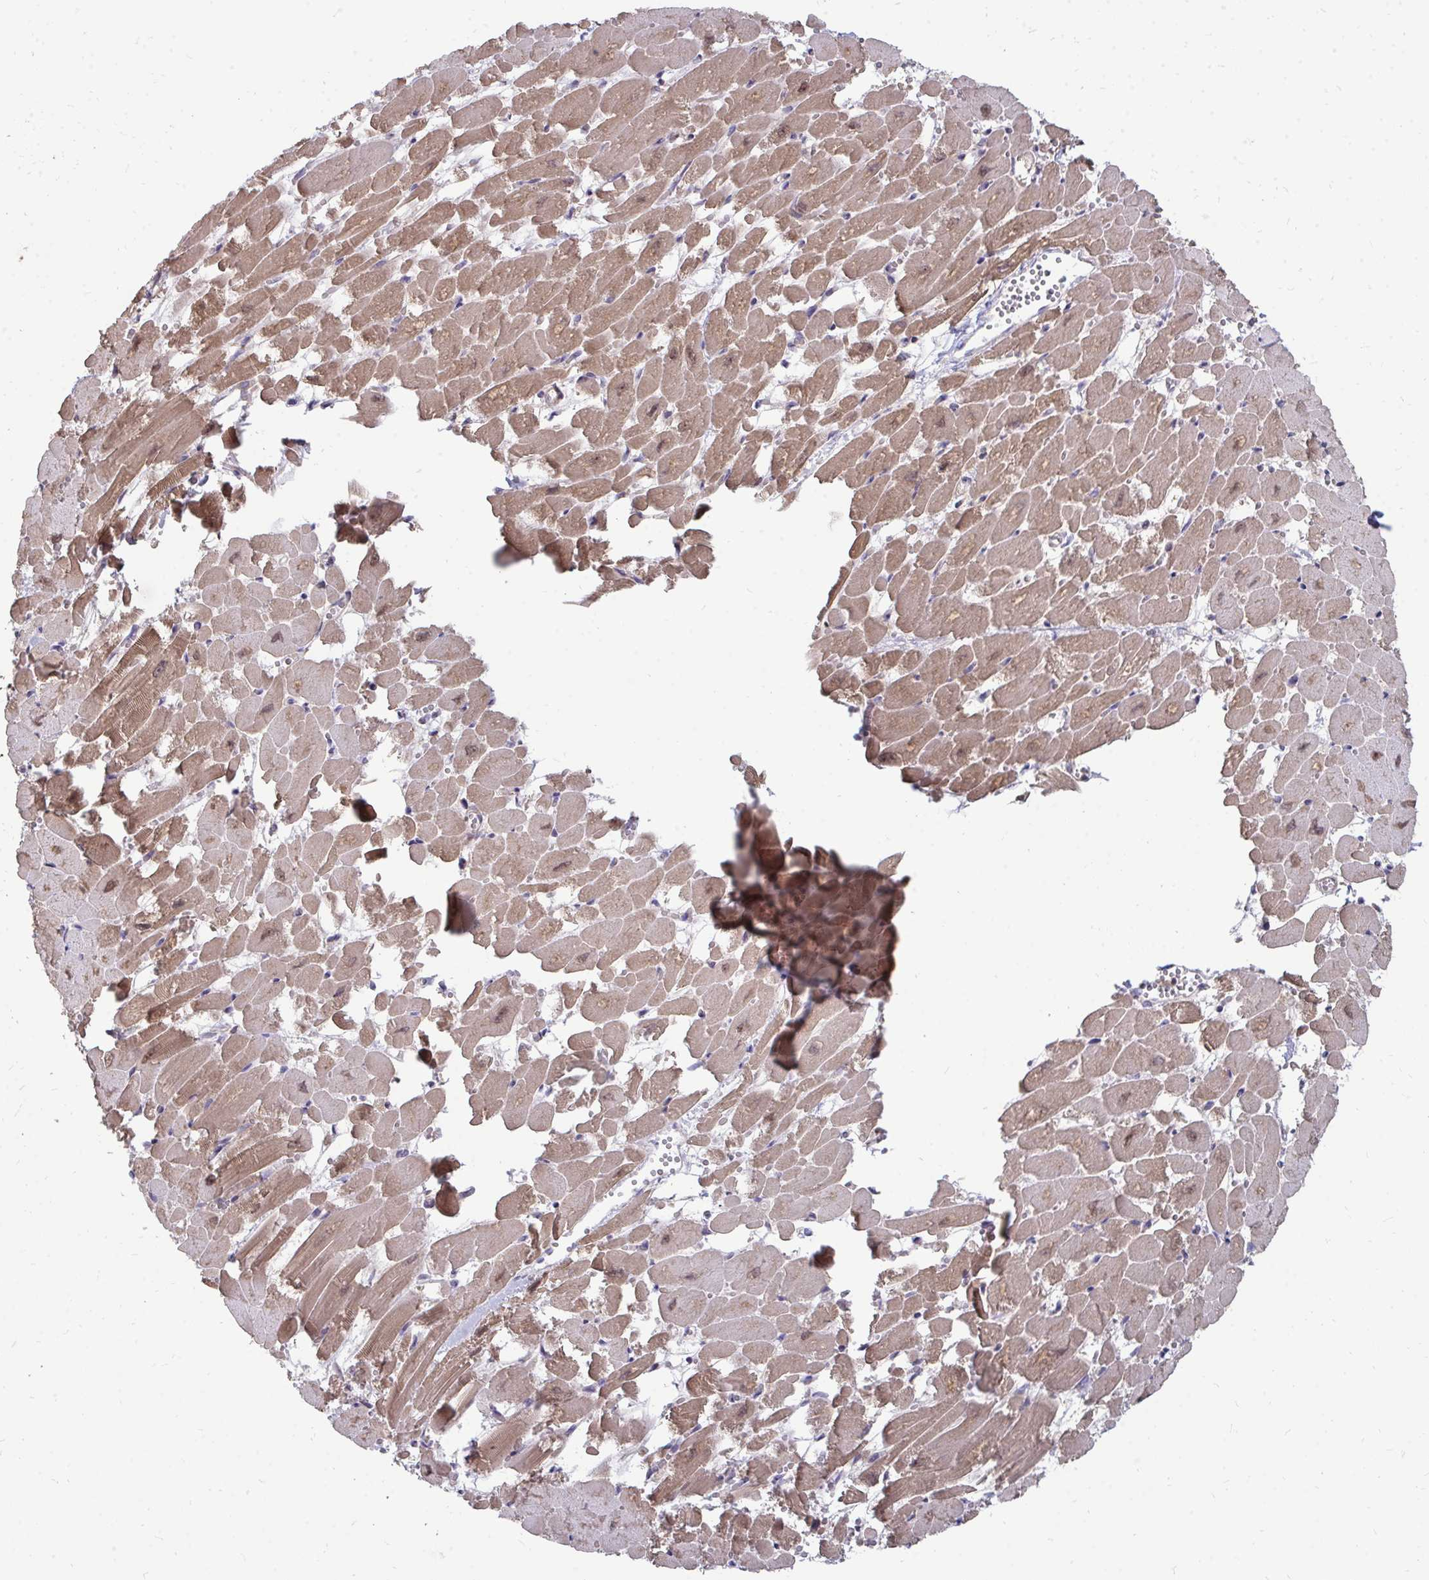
{"staining": {"intensity": "moderate", "quantity": ">75%", "location": "cytoplasmic/membranous,nuclear"}, "tissue": "heart muscle", "cell_type": "Cardiomyocytes", "image_type": "normal", "snomed": [{"axis": "morphology", "description": "Normal tissue, NOS"}, {"axis": "topography", "description": "Heart"}], "caption": "DAB immunohistochemical staining of normal heart muscle shows moderate cytoplasmic/membranous,nuclear protein expression in about >75% of cardiomyocytes.", "gene": "DNAJA2", "patient": {"sex": "female", "age": 52}}